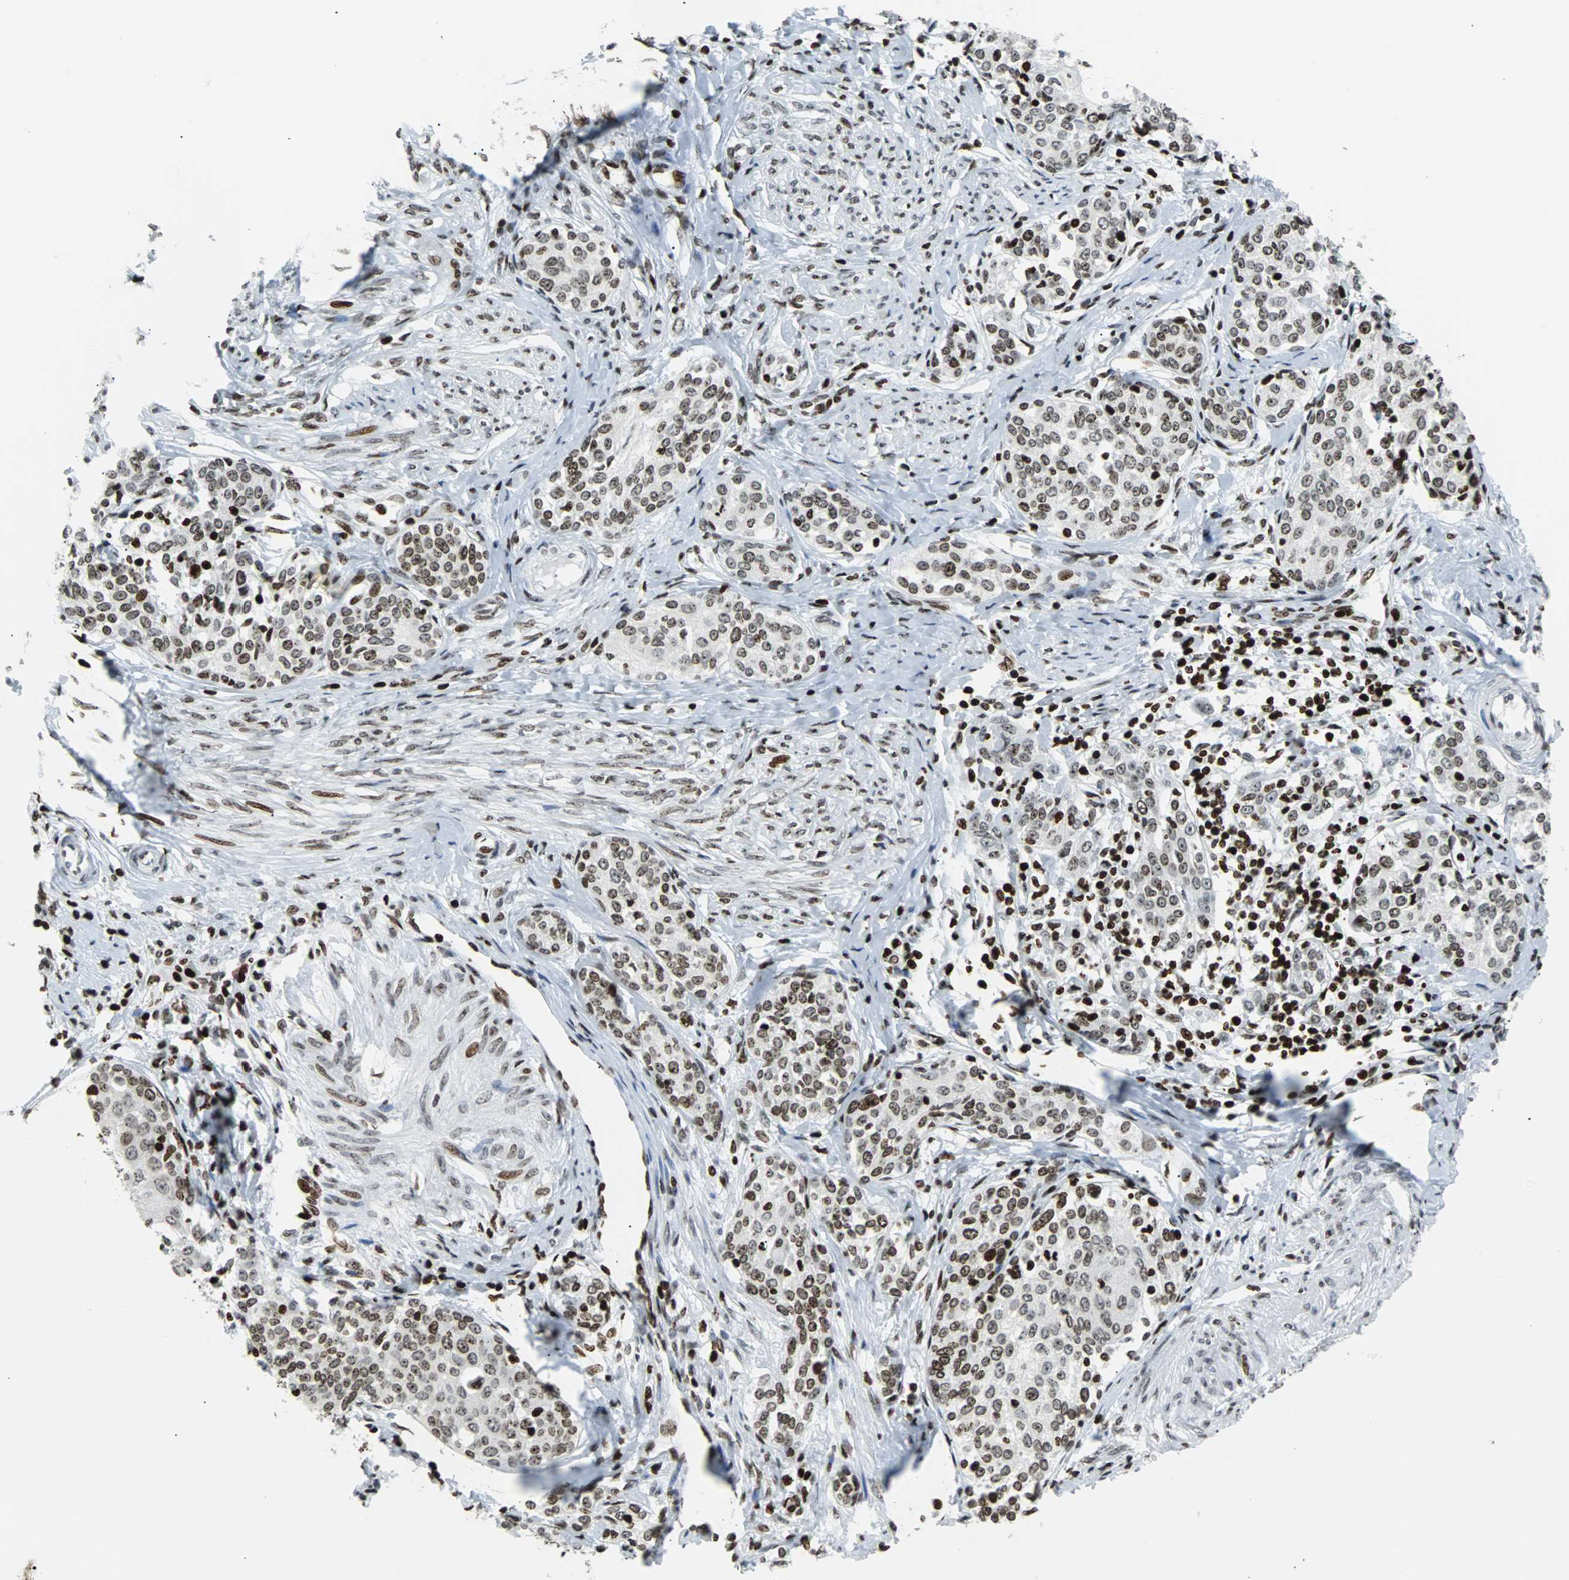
{"staining": {"intensity": "moderate", "quantity": ">75%", "location": "nuclear"}, "tissue": "cervical cancer", "cell_type": "Tumor cells", "image_type": "cancer", "snomed": [{"axis": "morphology", "description": "Squamous cell carcinoma, NOS"}, {"axis": "morphology", "description": "Adenocarcinoma, NOS"}, {"axis": "topography", "description": "Cervix"}], "caption": "Protein expression analysis of cervical cancer demonstrates moderate nuclear positivity in about >75% of tumor cells.", "gene": "ZNF131", "patient": {"sex": "female", "age": 52}}